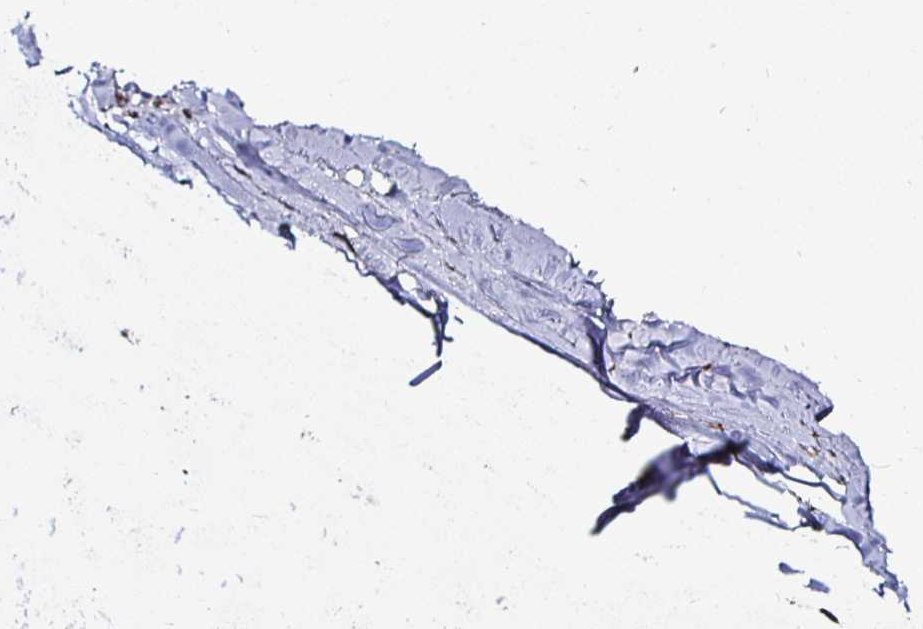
{"staining": {"intensity": "strong", "quantity": "25%-75%", "location": "cytoplasmic/membranous"}, "tissue": "adipose tissue", "cell_type": "Adipocytes", "image_type": "normal", "snomed": [{"axis": "morphology", "description": "Normal tissue, NOS"}, {"axis": "topography", "description": "Cartilage tissue"}, {"axis": "topography", "description": "Nasopharynx"}, {"axis": "topography", "description": "Thyroid gland"}], "caption": "Immunohistochemistry (IHC) micrograph of benign human adipose tissue stained for a protein (brown), which shows high levels of strong cytoplasmic/membranous expression in approximately 25%-75% of adipocytes.", "gene": "TBKBP1", "patient": {"sex": "male", "age": 63}}